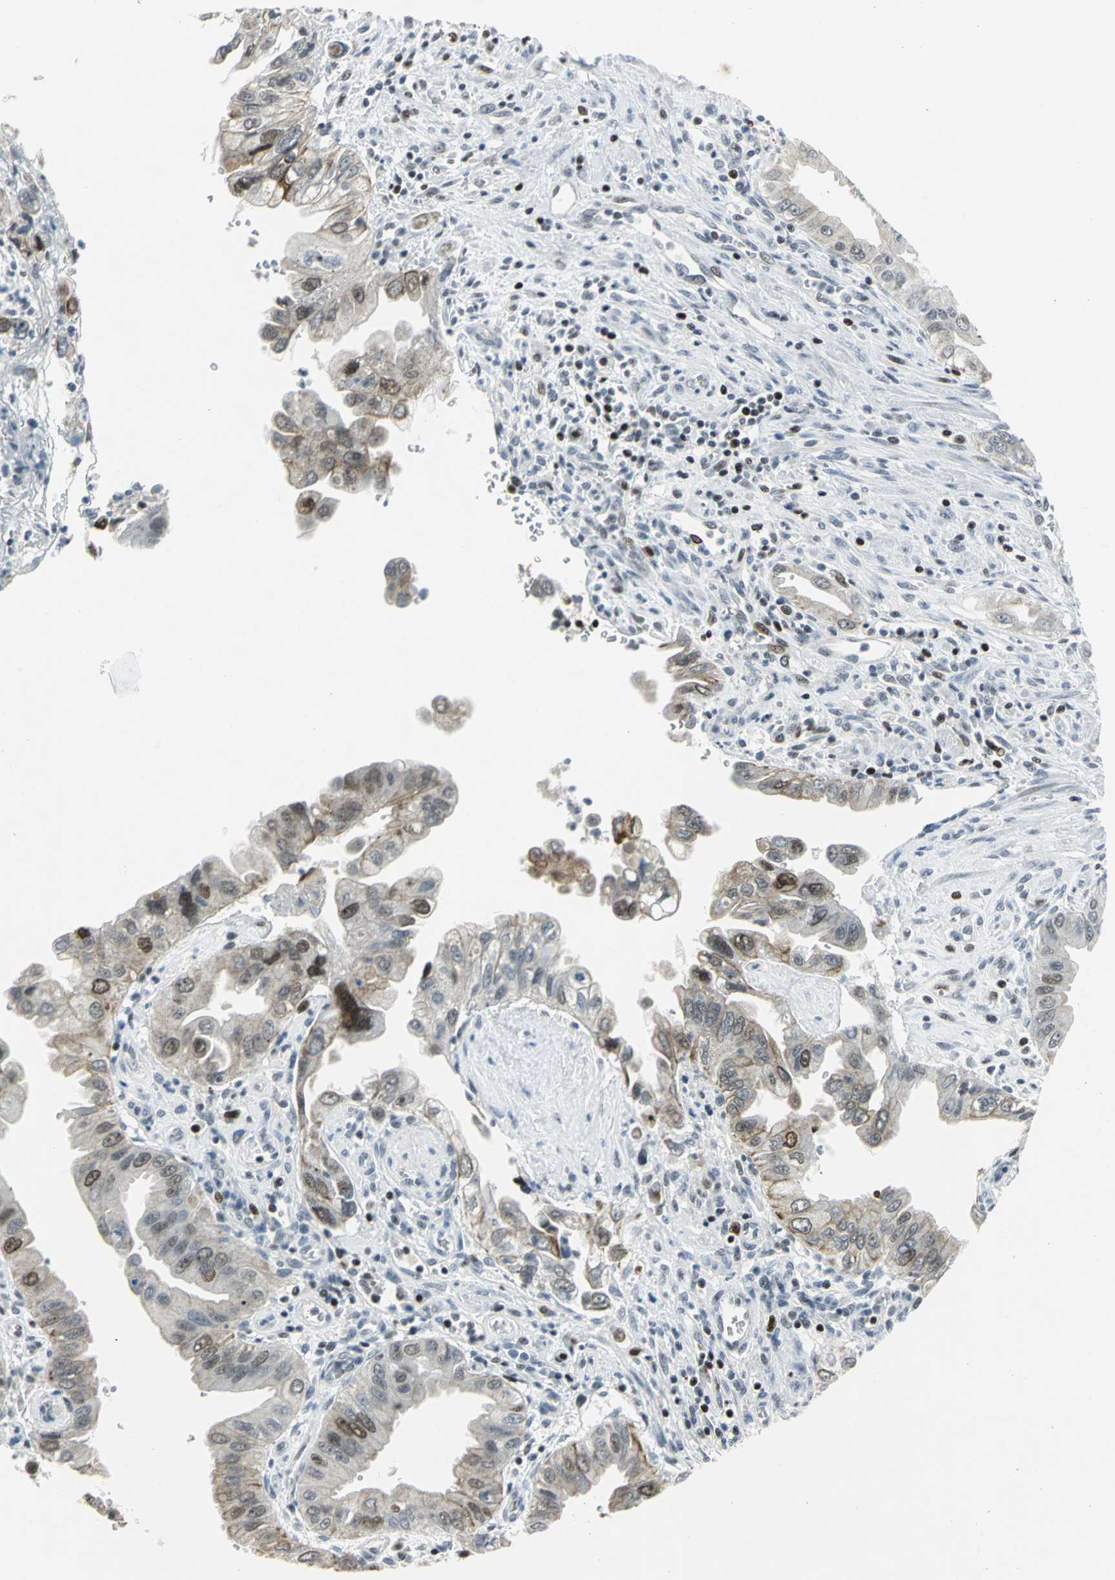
{"staining": {"intensity": "weak", "quantity": "25%-75%", "location": "cytoplasmic/membranous"}, "tissue": "pancreatic cancer", "cell_type": "Tumor cells", "image_type": "cancer", "snomed": [{"axis": "morphology", "description": "Normal tissue, NOS"}, {"axis": "topography", "description": "Lymph node"}], "caption": "Weak cytoplasmic/membranous staining for a protein is seen in about 25%-75% of tumor cells of pancreatic cancer using immunohistochemistry (IHC).", "gene": "RPA1", "patient": {"sex": "male", "age": 50}}